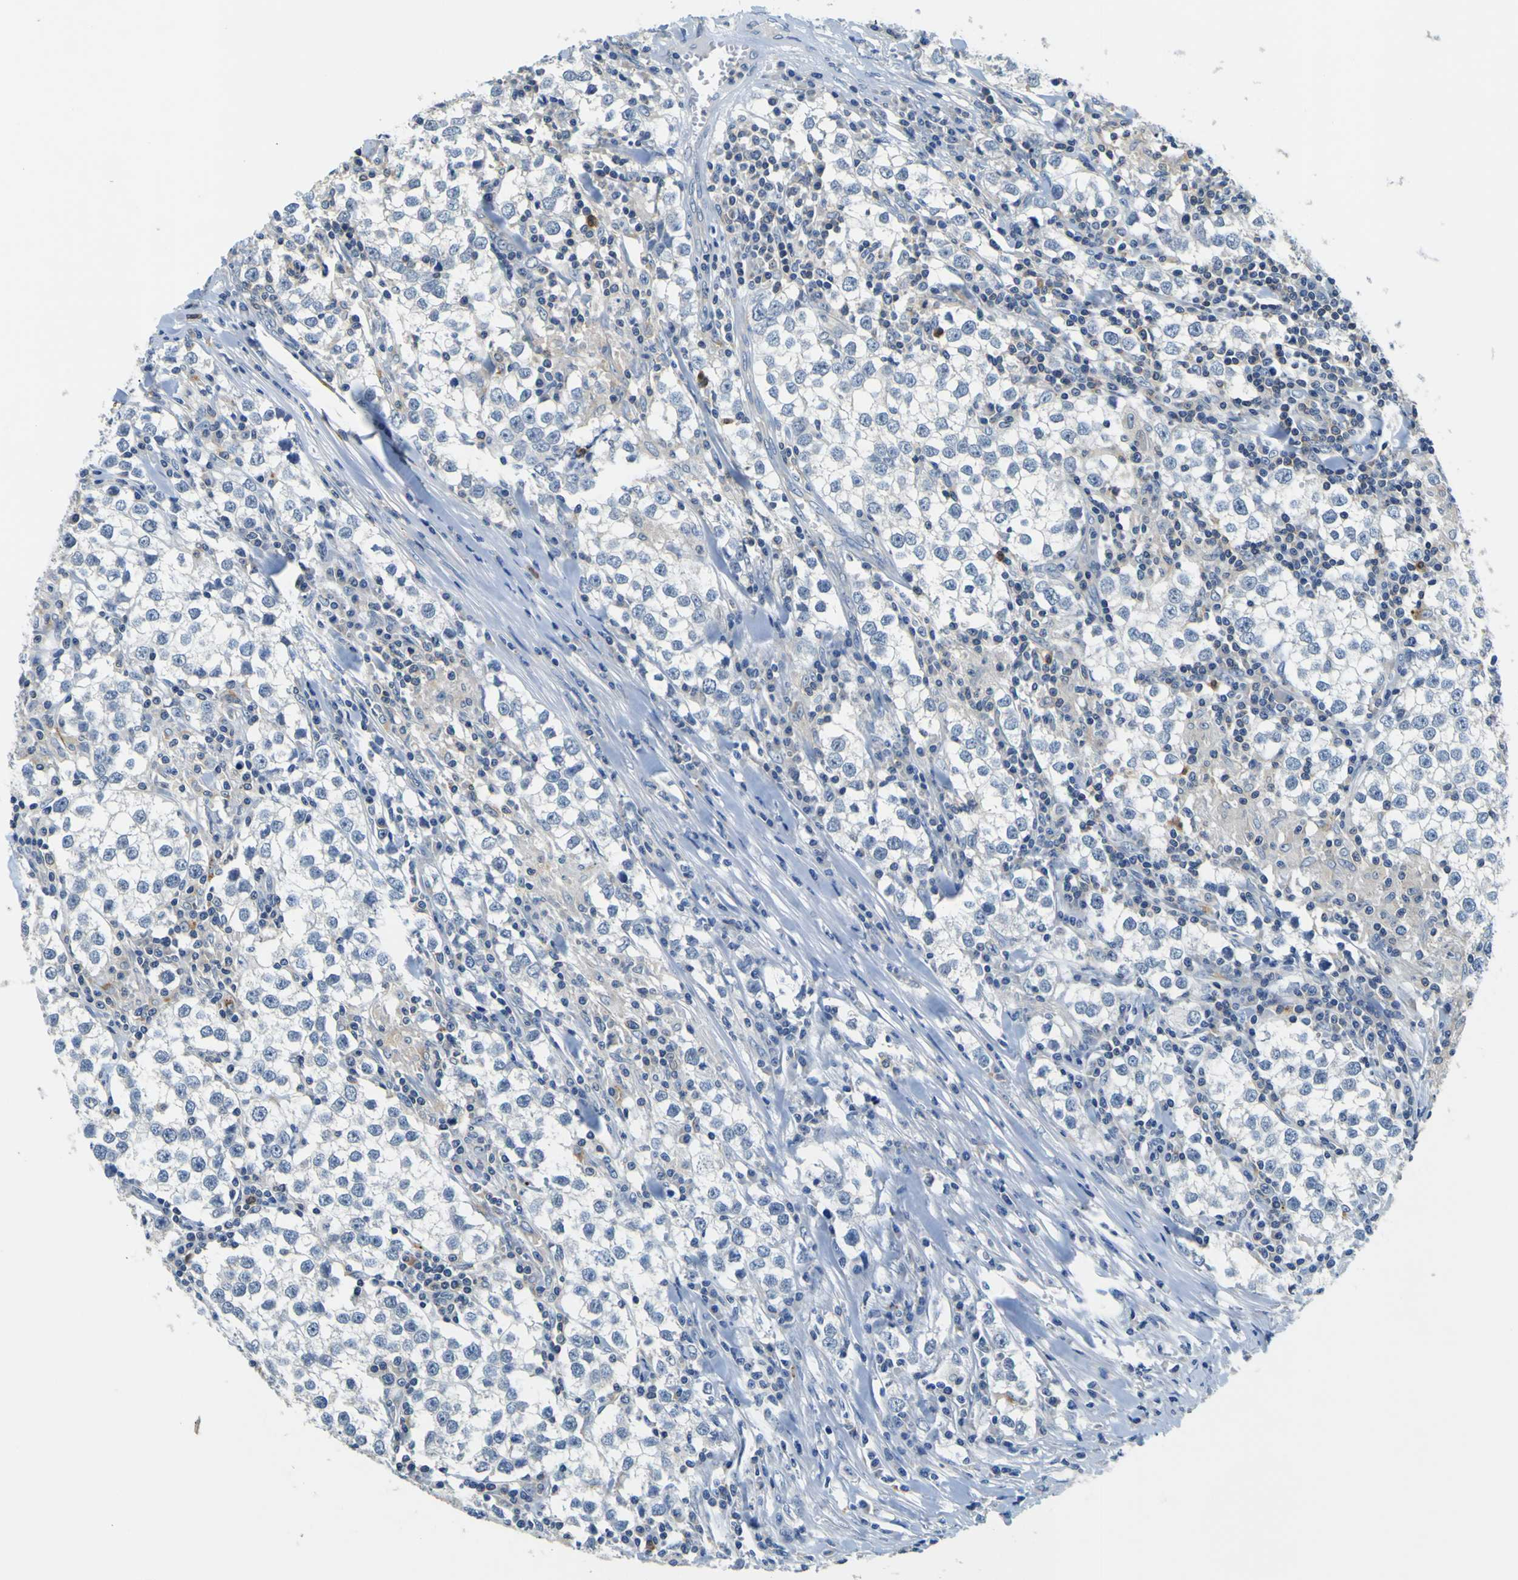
{"staining": {"intensity": "weak", "quantity": "<25%", "location": "cytoplasmic/membranous"}, "tissue": "testis cancer", "cell_type": "Tumor cells", "image_type": "cancer", "snomed": [{"axis": "morphology", "description": "Seminoma, NOS"}, {"axis": "morphology", "description": "Carcinoma, Embryonal, NOS"}, {"axis": "topography", "description": "Testis"}], "caption": "Tumor cells show no significant protein expression in testis cancer. (DAB (3,3'-diaminobenzidine) immunohistochemistry (IHC), high magnification).", "gene": "TNIK", "patient": {"sex": "male", "age": 36}}